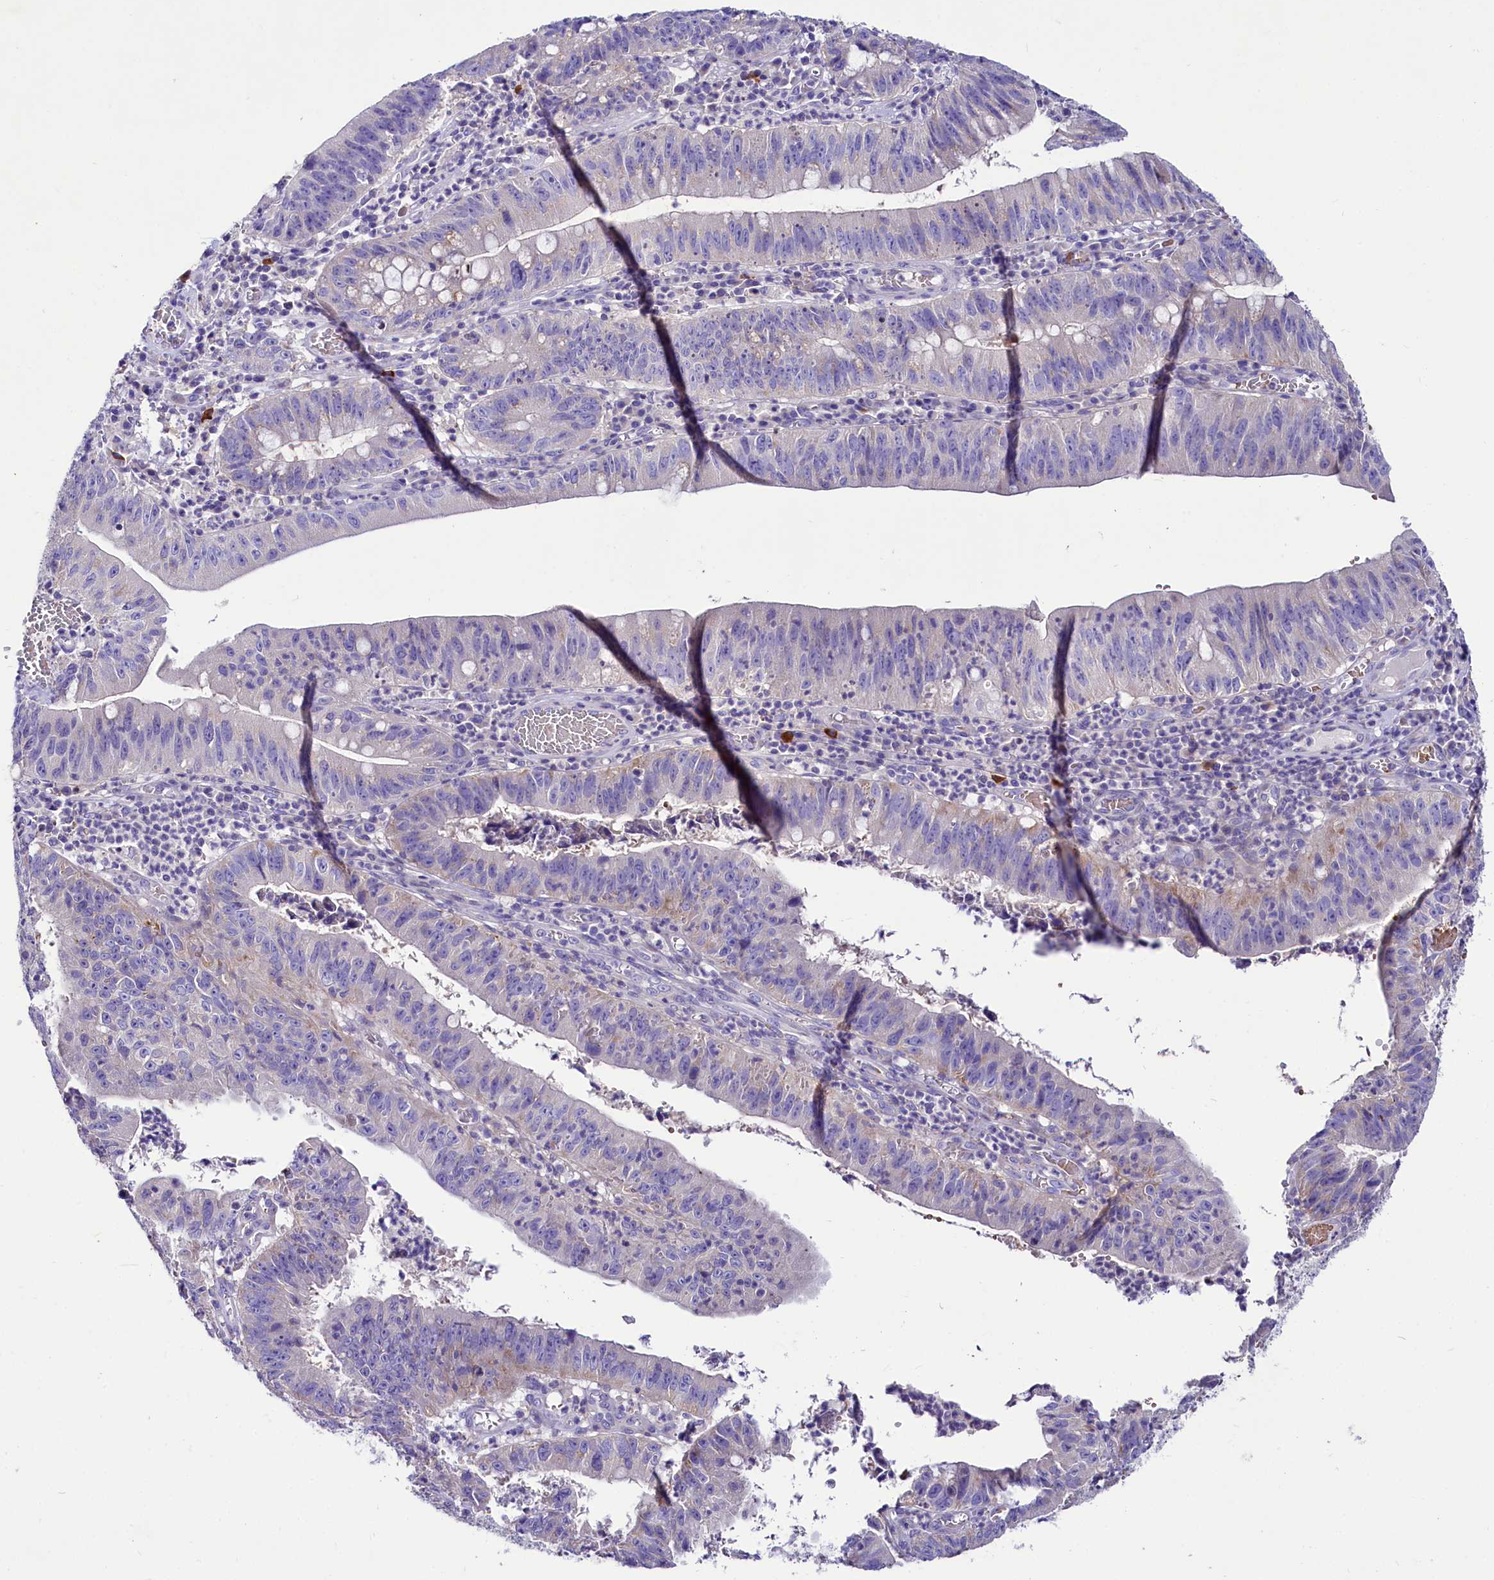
{"staining": {"intensity": "negative", "quantity": "none", "location": "none"}, "tissue": "stomach cancer", "cell_type": "Tumor cells", "image_type": "cancer", "snomed": [{"axis": "morphology", "description": "Adenocarcinoma, NOS"}, {"axis": "topography", "description": "Stomach"}], "caption": "Human stomach cancer (adenocarcinoma) stained for a protein using immunohistochemistry demonstrates no staining in tumor cells.", "gene": "ABHD5", "patient": {"sex": "male", "age": 59}}